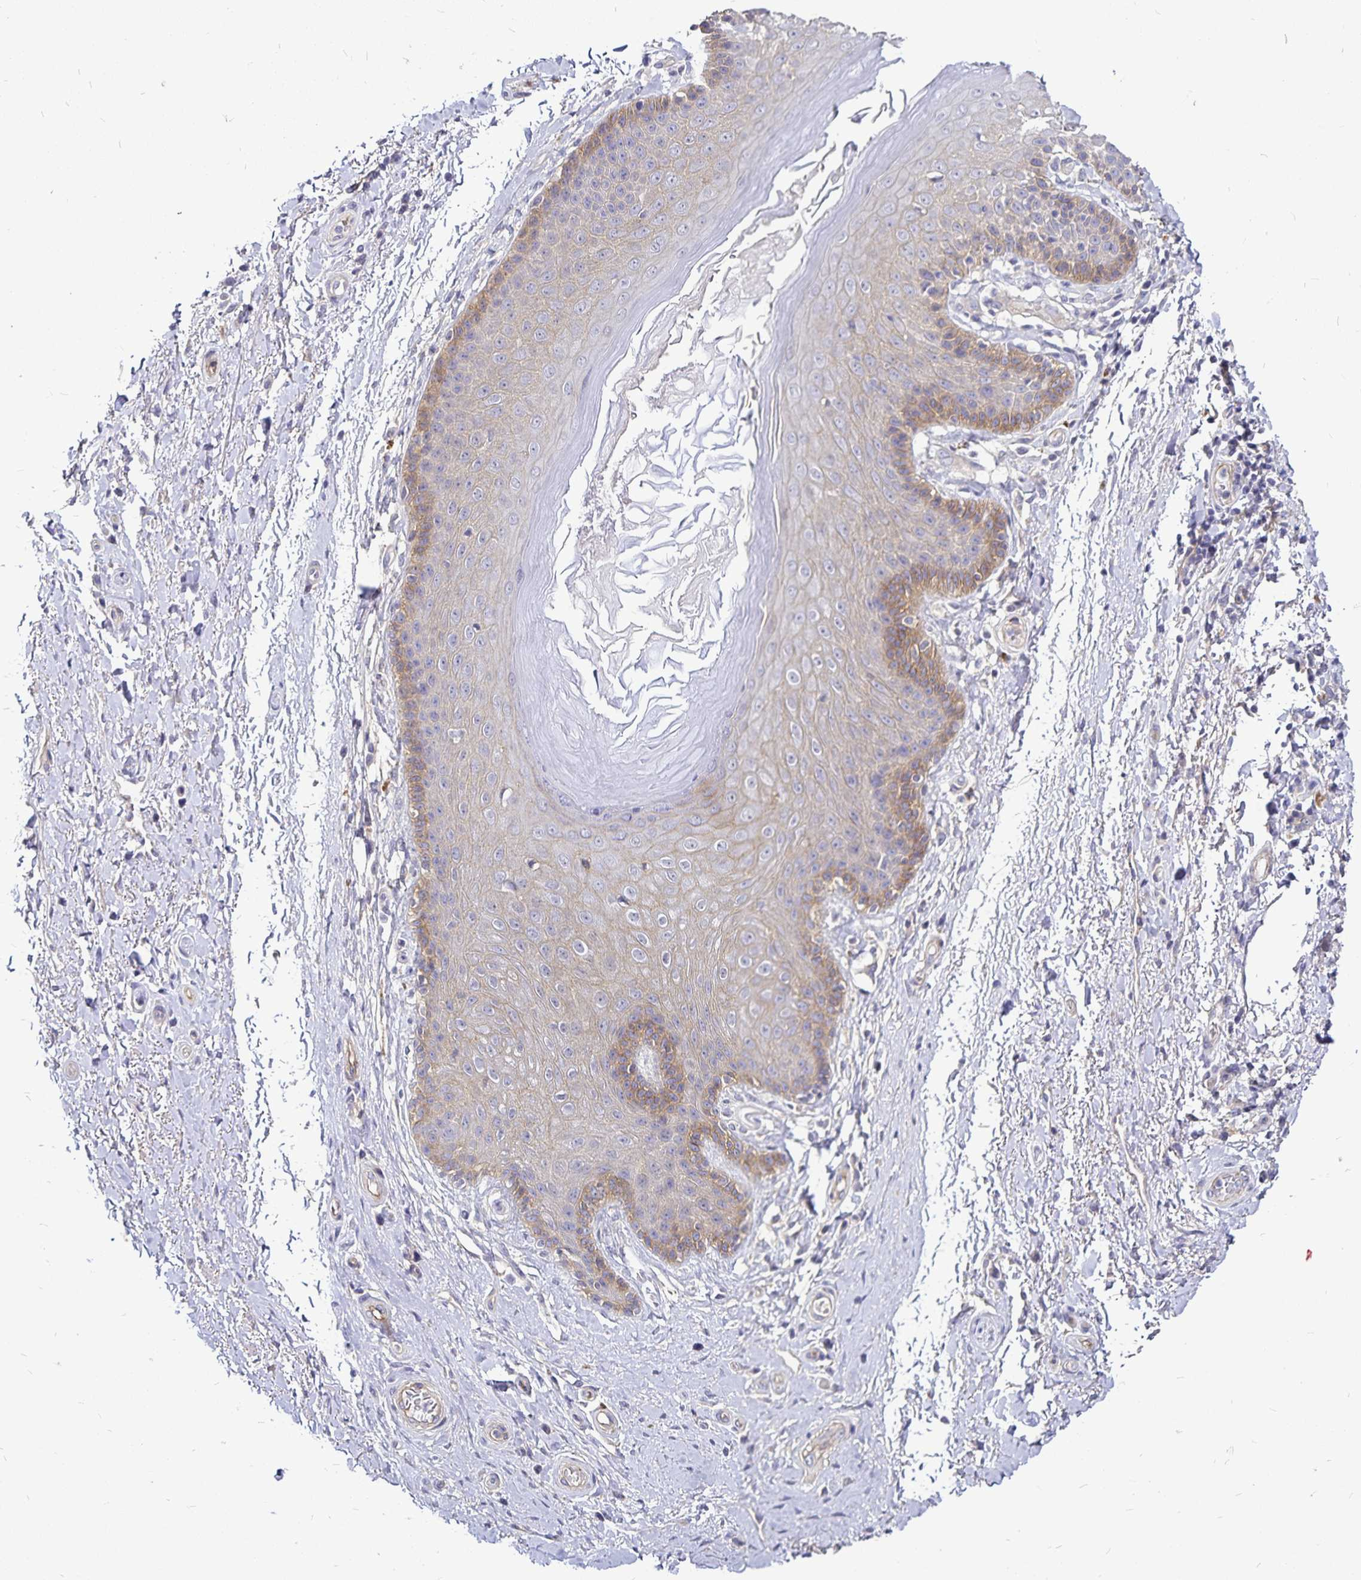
{"staining": {"intensity": "negative", "quantity": "none", "location": "none"}, "tissue": "adipose tissue", "cell_type": "Adipocytes", "image_type": "normal", "snomed": [{"axis": "morphology", "description": "Normal tissue, NOS"}, {"axis": "topography", "description": "Peripheral nerve tissue"}], "caption": "Photomicrograph shows no significant protein staining in adipocytes of benign adipose tissue.", "gene": "GNG12", "patient": {"sex": "male", "age": 51}}